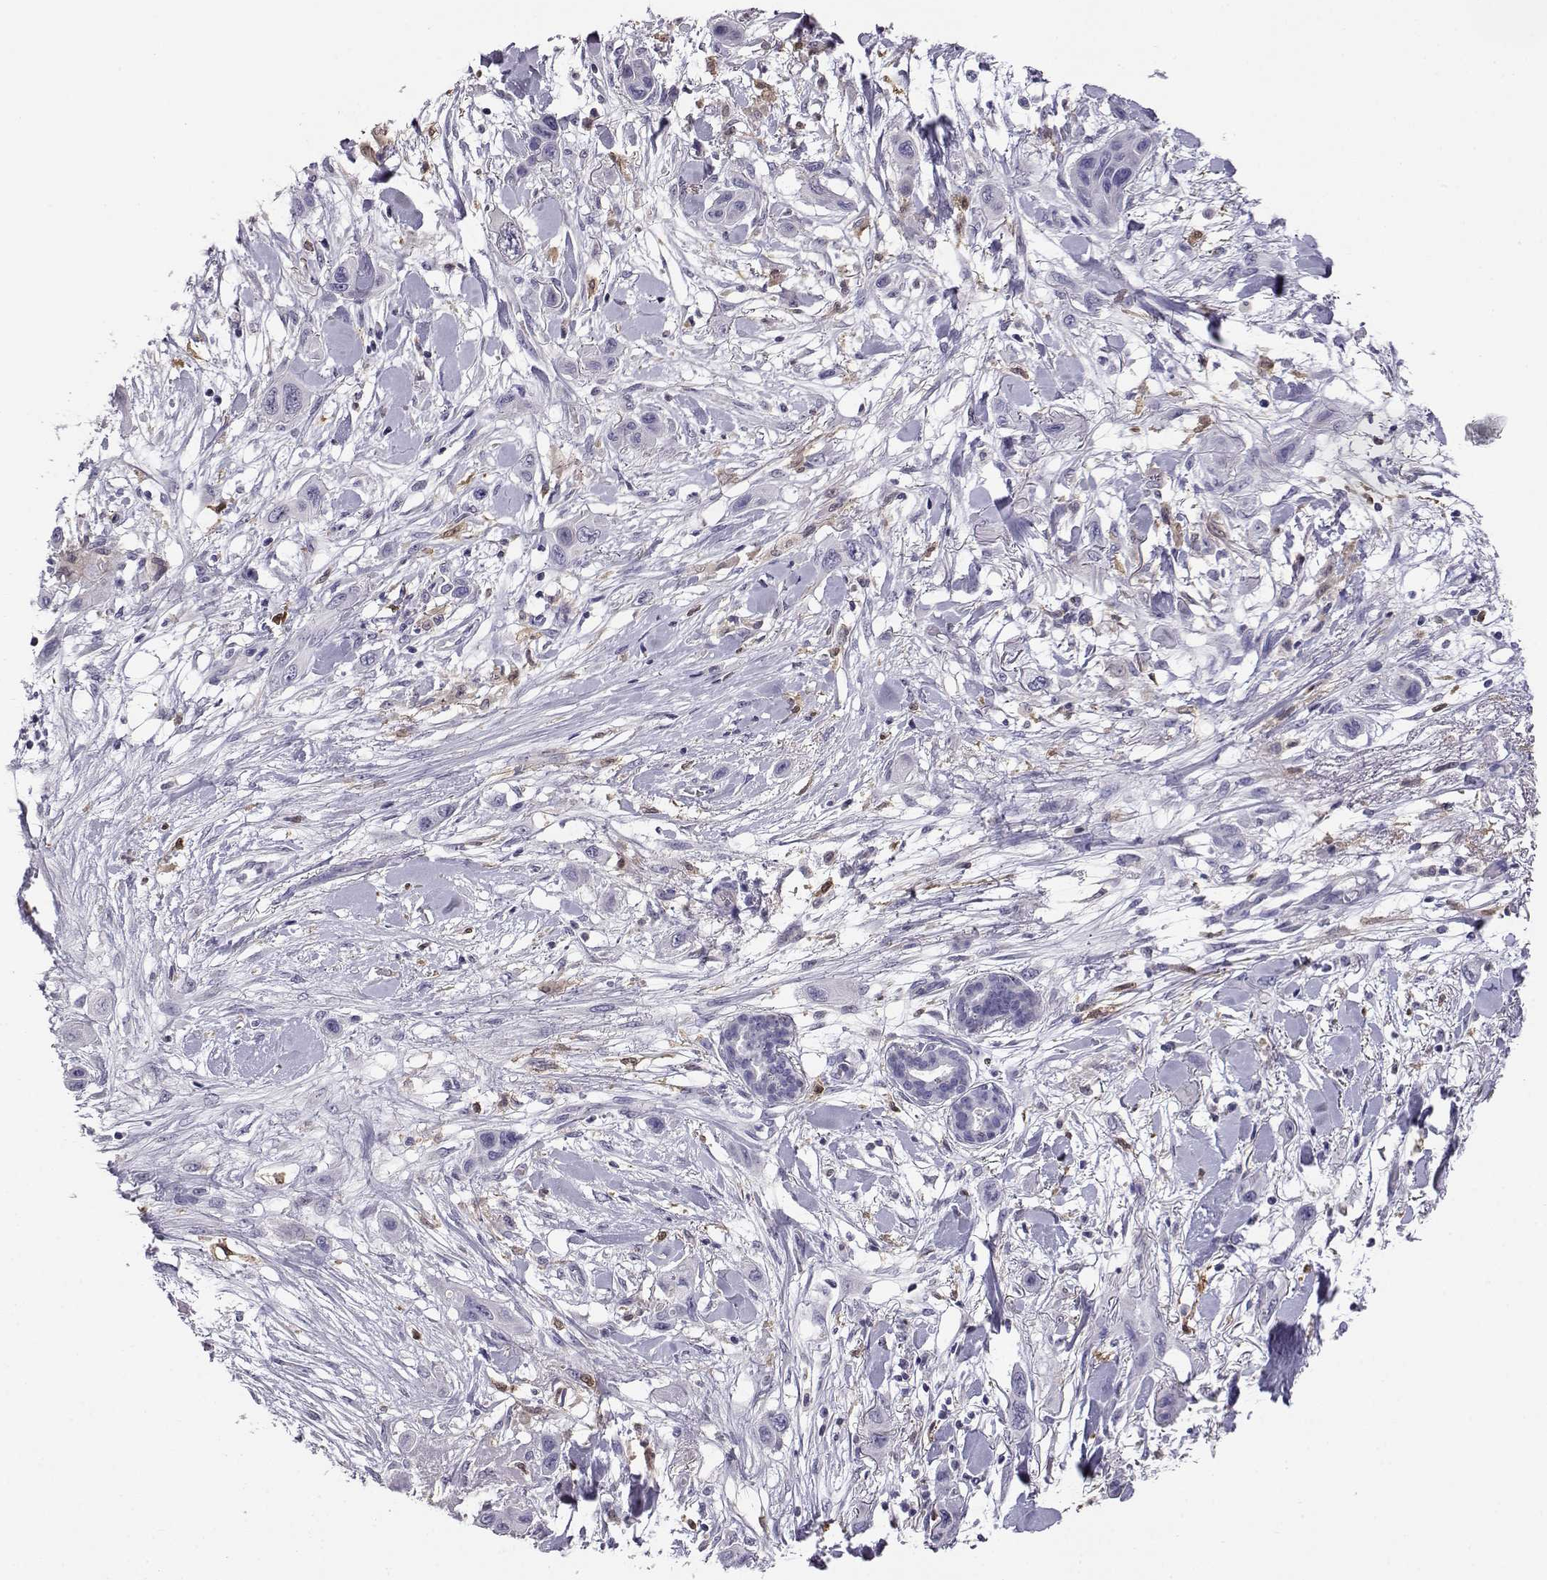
{"staining": {"intensity": "negative", "quantity": "none", "location": "none"}, "tissue": "skin cancer", "cell_type": "Tumor cells", "image_type": "cancer", "snomed": [{"axis": "morphology", "description": "Squamous cell carcinoma, NOS"}, {"axis": "topography", "description": "Skin"}], "caption": "The photomicrograph displays no staining of tumor cells in squamous cell carcinoma (skin).", "gene": "AKR1B1", "patient": {"sex": "male", "age": 79}}